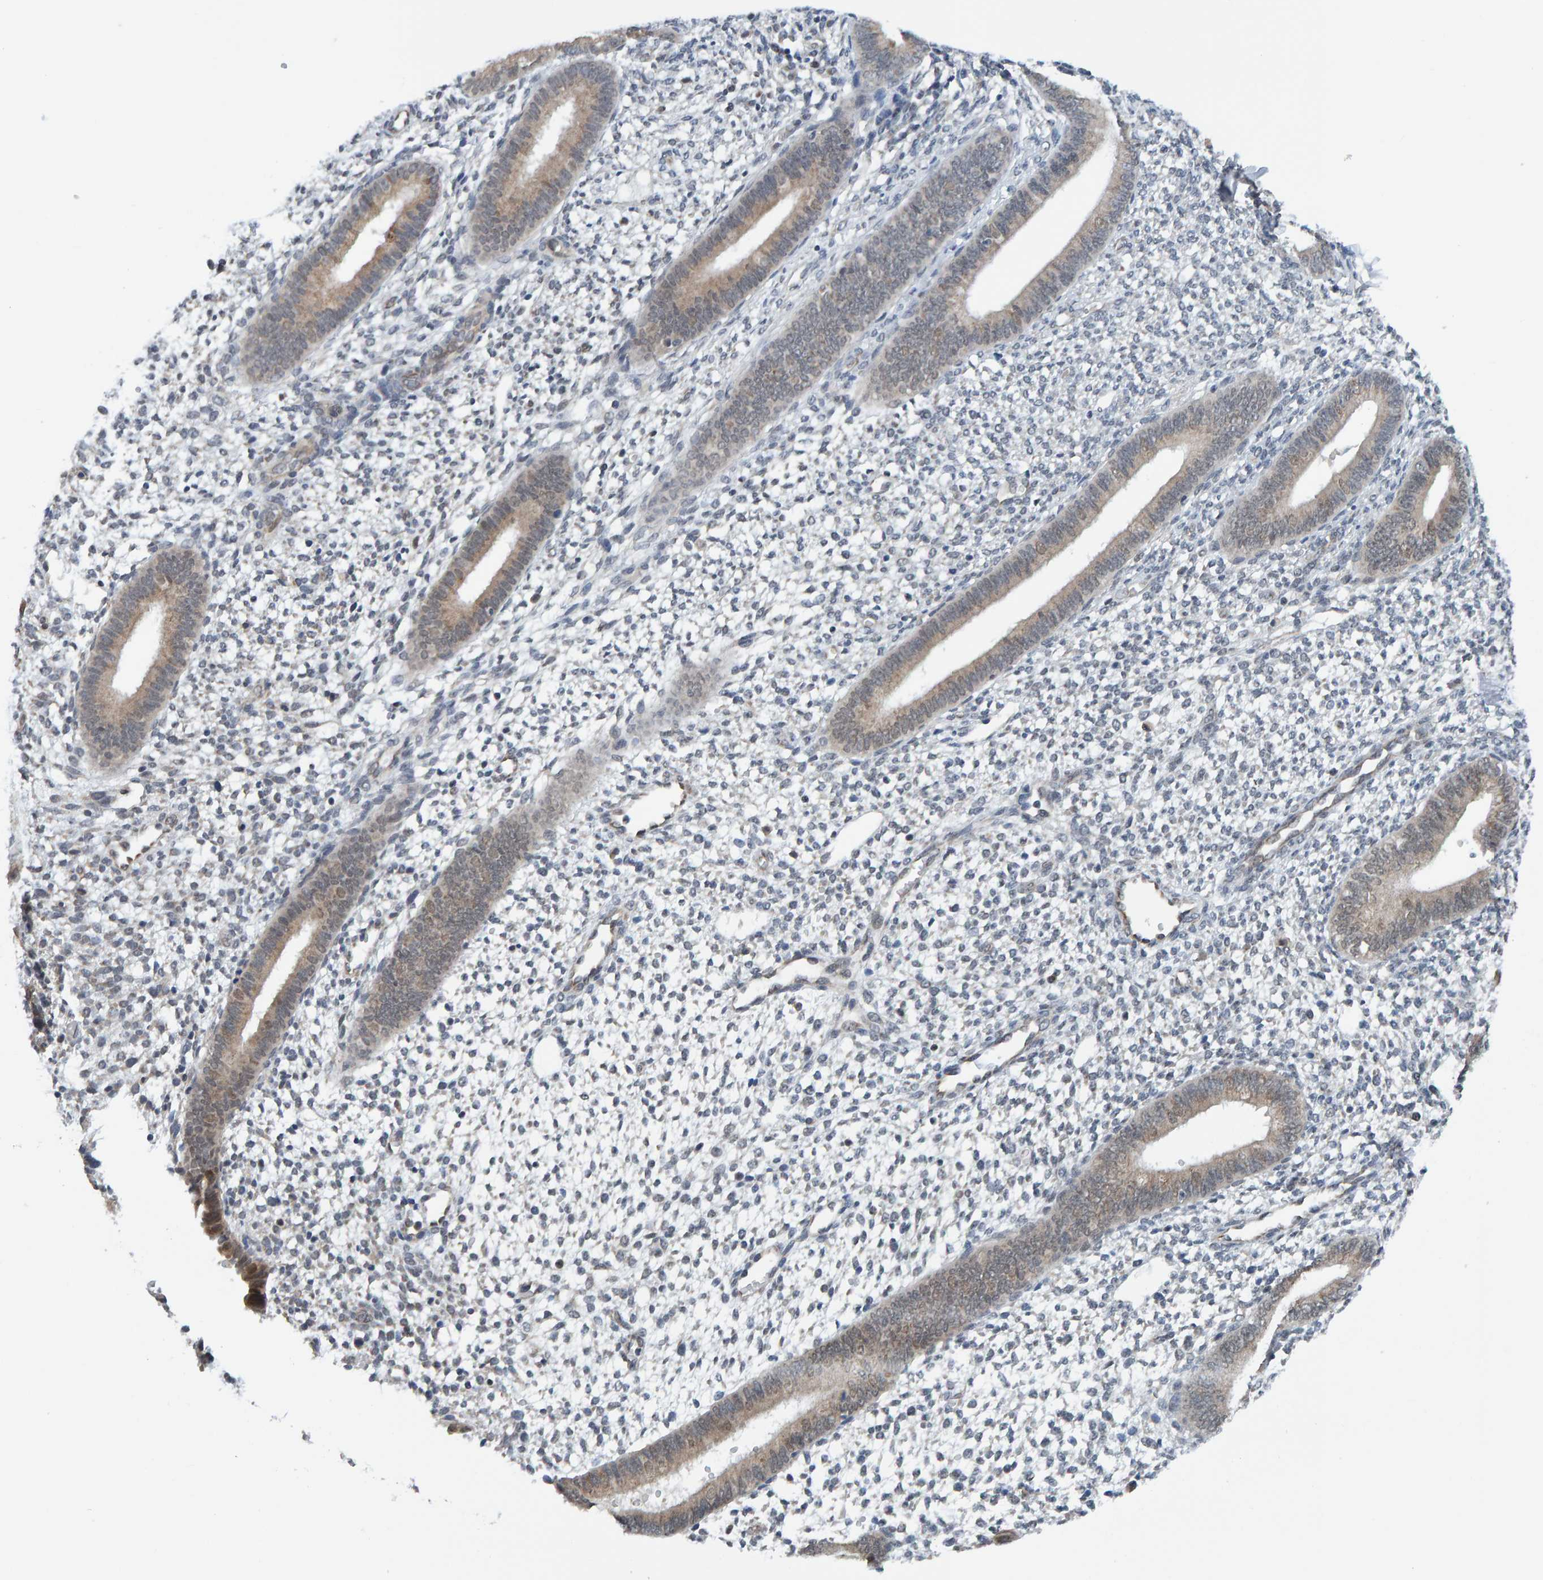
{"staining": {"intensity": "negative", "quantity": "none", "location": "none"}, "tissue": "endometrium", "cell_type": "Cells in endometrial stroma", "image_type": "normal", "snomed": [{"axis": "morphology", "description": "Normal tissue, NOS"}, {"axis": "topography", "description": "Endometrium"}], "caption": "A high-resolution photomicrograph shows immunohistochemistry staining of normal endometrium, which displays no significant expression in cells in endometrial stroma.", "gene": "SCRN2", "patient": {"sex": "female", "age": 46}}